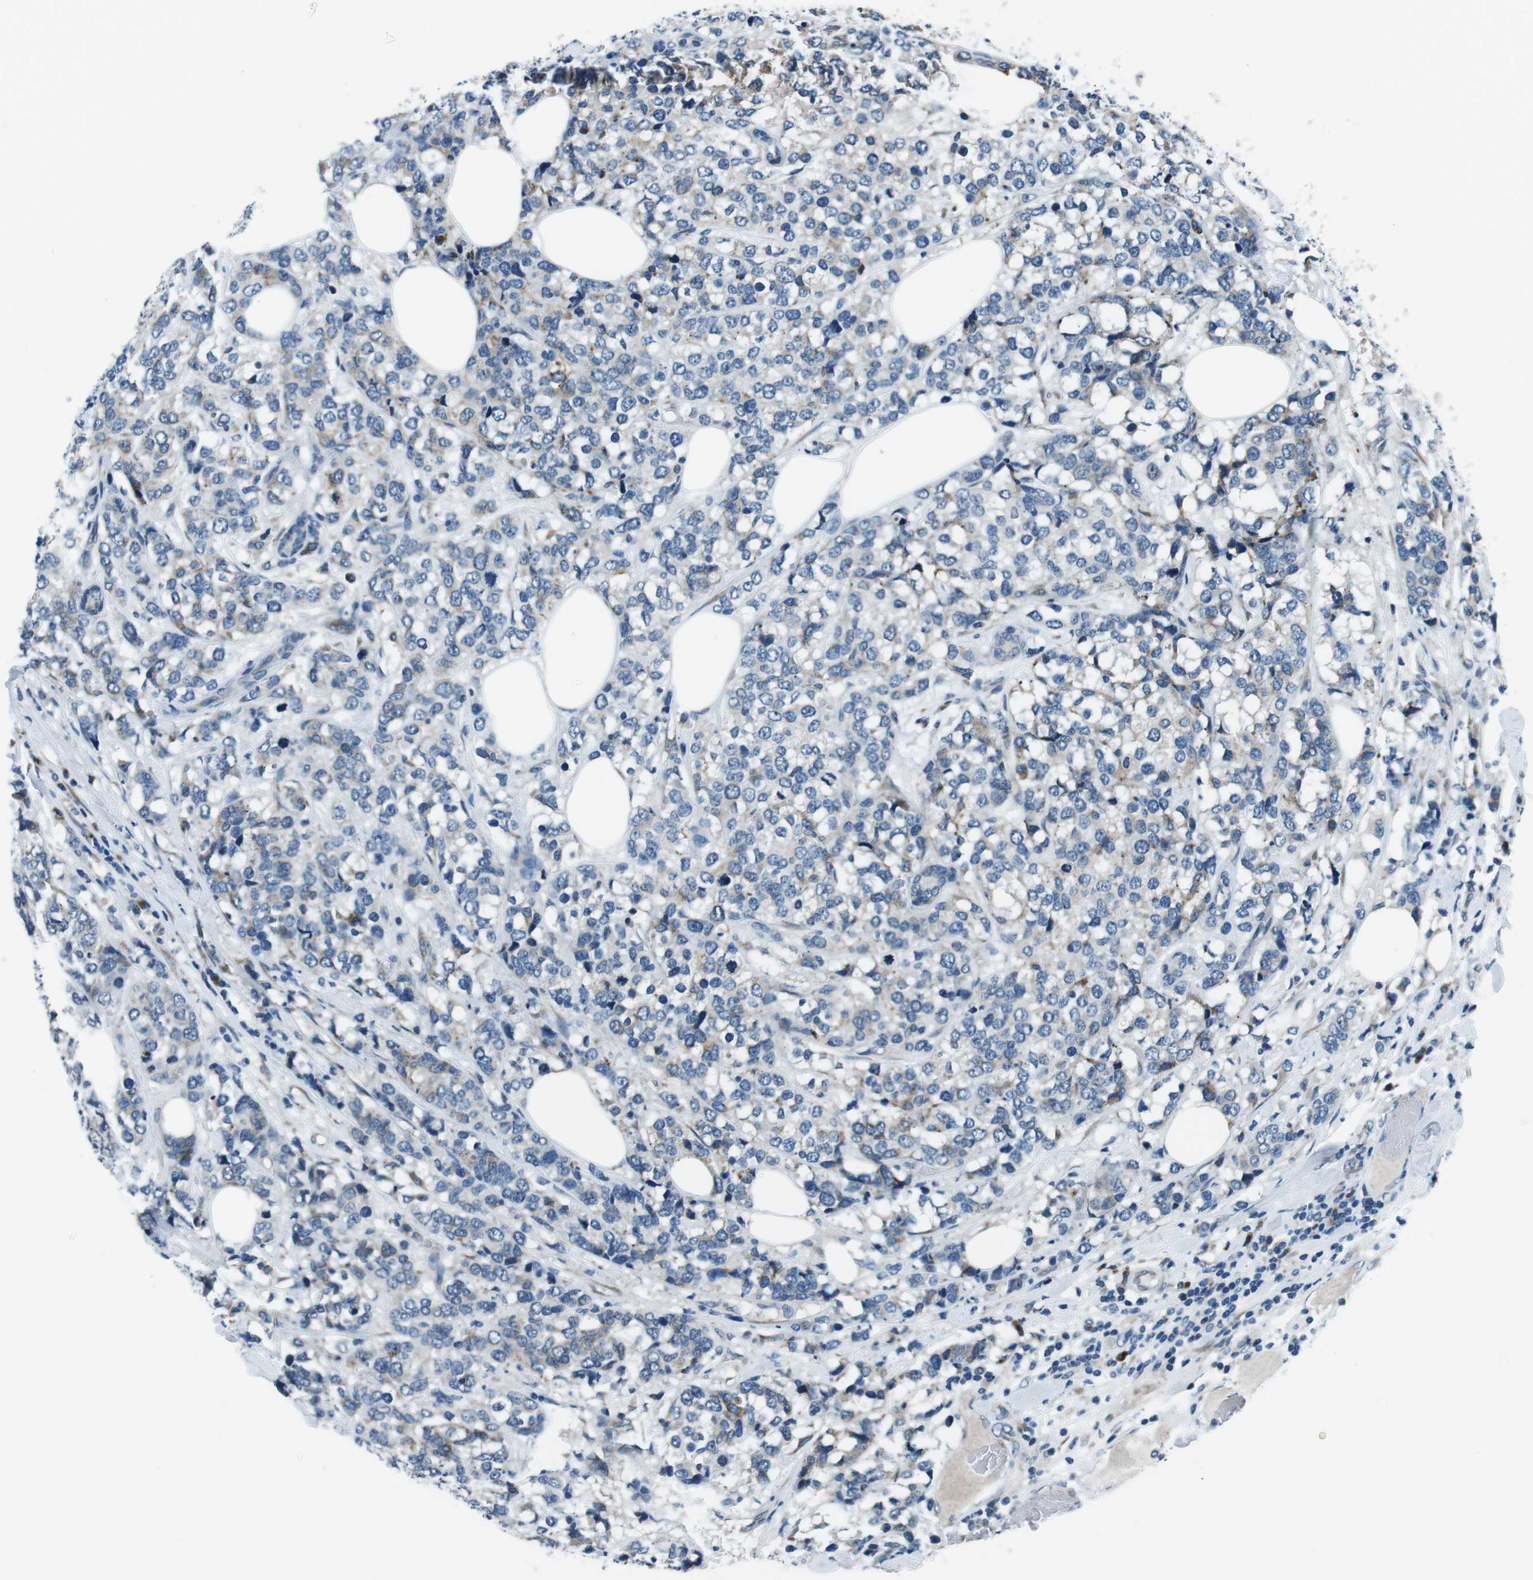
{"staining": {"intensity": "weak", "quantity": "25%-75%", "location": "cytoplasmic/membranous"}, "tissue": "breast cancer", "cell_type": "Tumor cells", "image_type": "cancer", "snomed": [{"axis": "morphology", "description": "Lobular carcinoma"}, {"axis": "topography", "description": "Breast"}], "caption": "Human lobular carcinoma (breast) stained for a protein (brown) demonstrates weak cytoplasmic/membranous positive expression in approximately 25%-75% of tumor cells.", "gene": "NUCB2", "patient": {"sex": "female", "age": 59}}